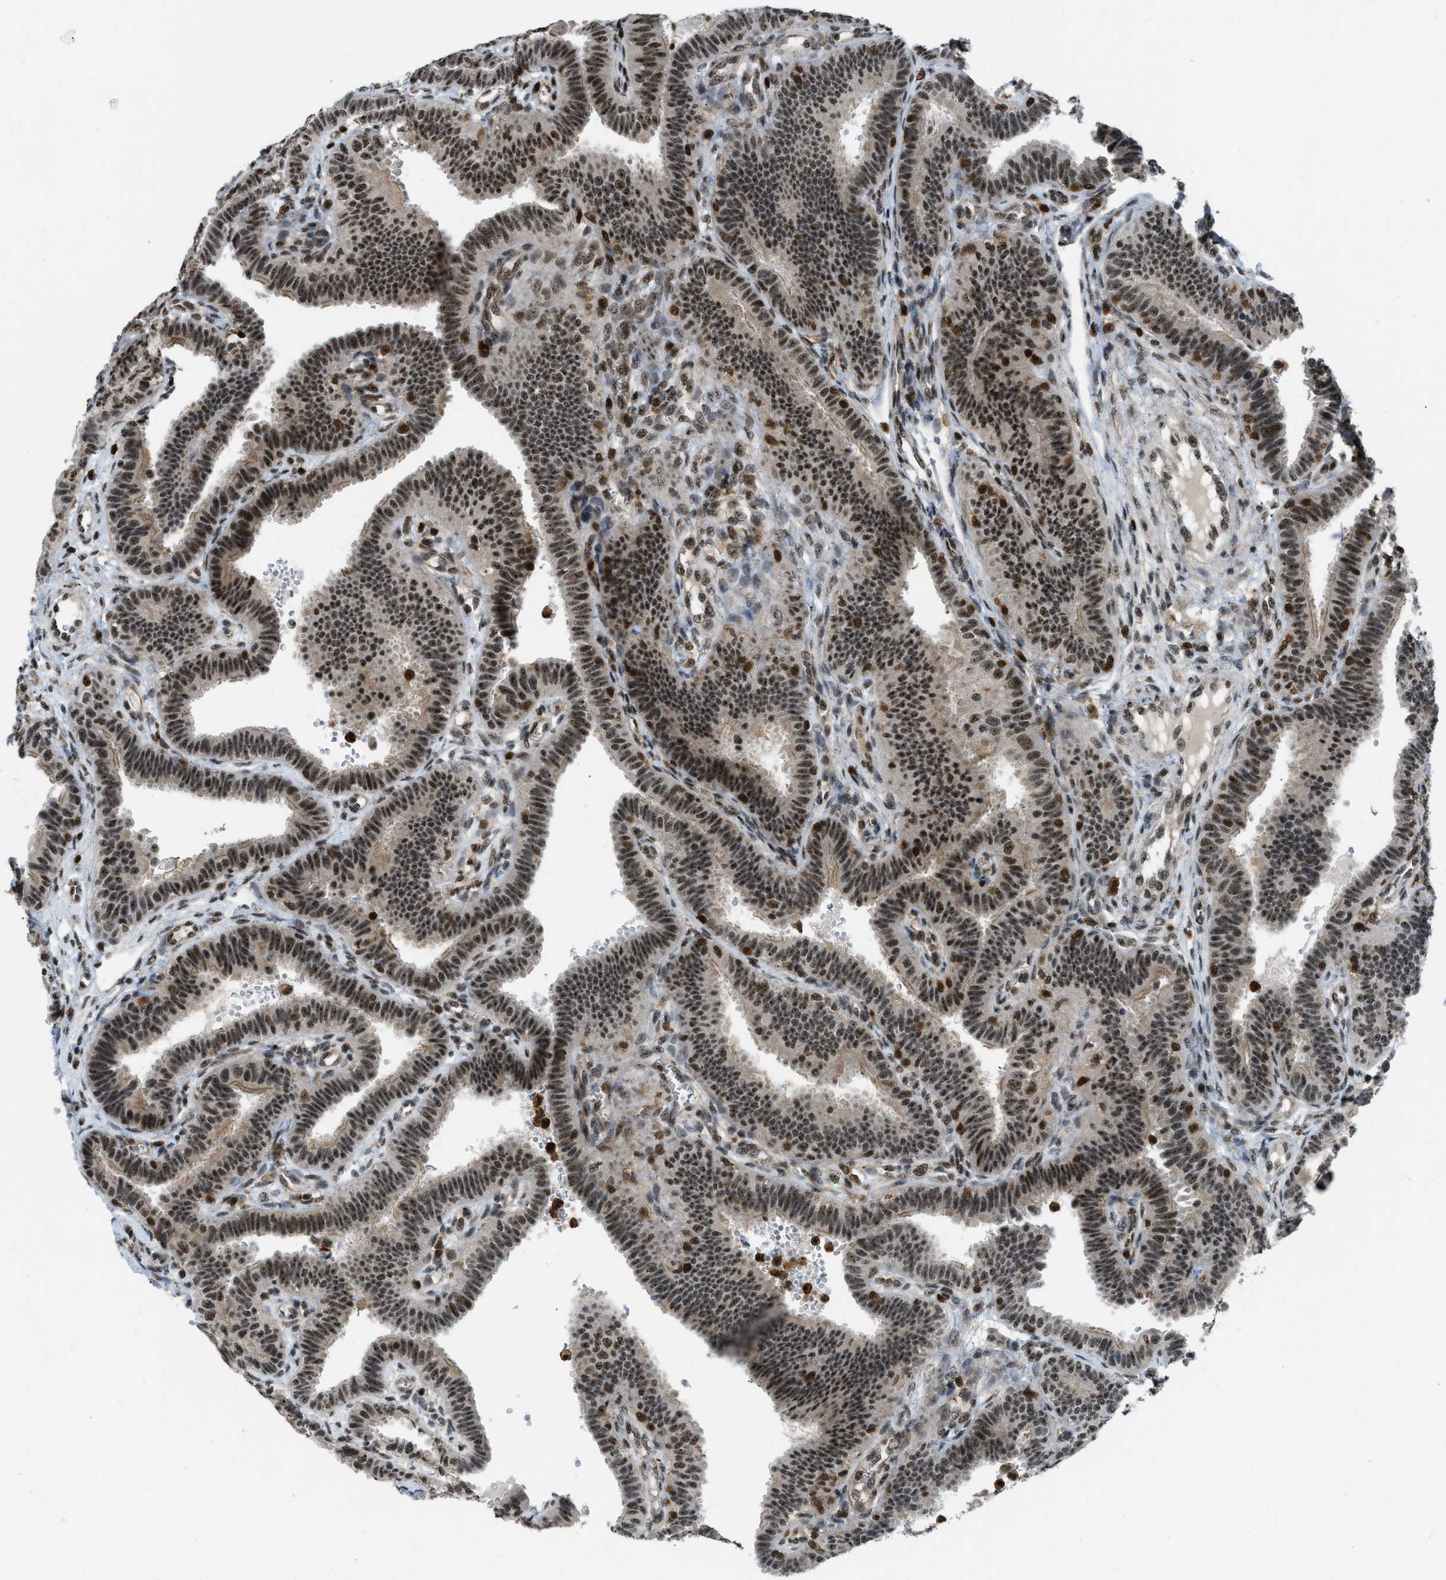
{"staining": {"intensity": "moderate", "quantity": ">75%", "location": "nuclear"}, "tissue": "fallopian tube", "cell_type": "Glandular cells", "image_type": "normal", "snomed": [{"axis": "morphology", "description": "Normal tissue, NOS"}, {"axis": "topography", "description": "Fallopian tube"}, {"axis": "topography", "description": "Placenta"}], "caption": "About >75% of glandular cells in unremarkable human fallopian tube exhibit moderate nuclear protein expression as visualized by brown immunohistochemical staining.", "gene": "E2F1", "patient": {"sex": "female", "age": 34}}